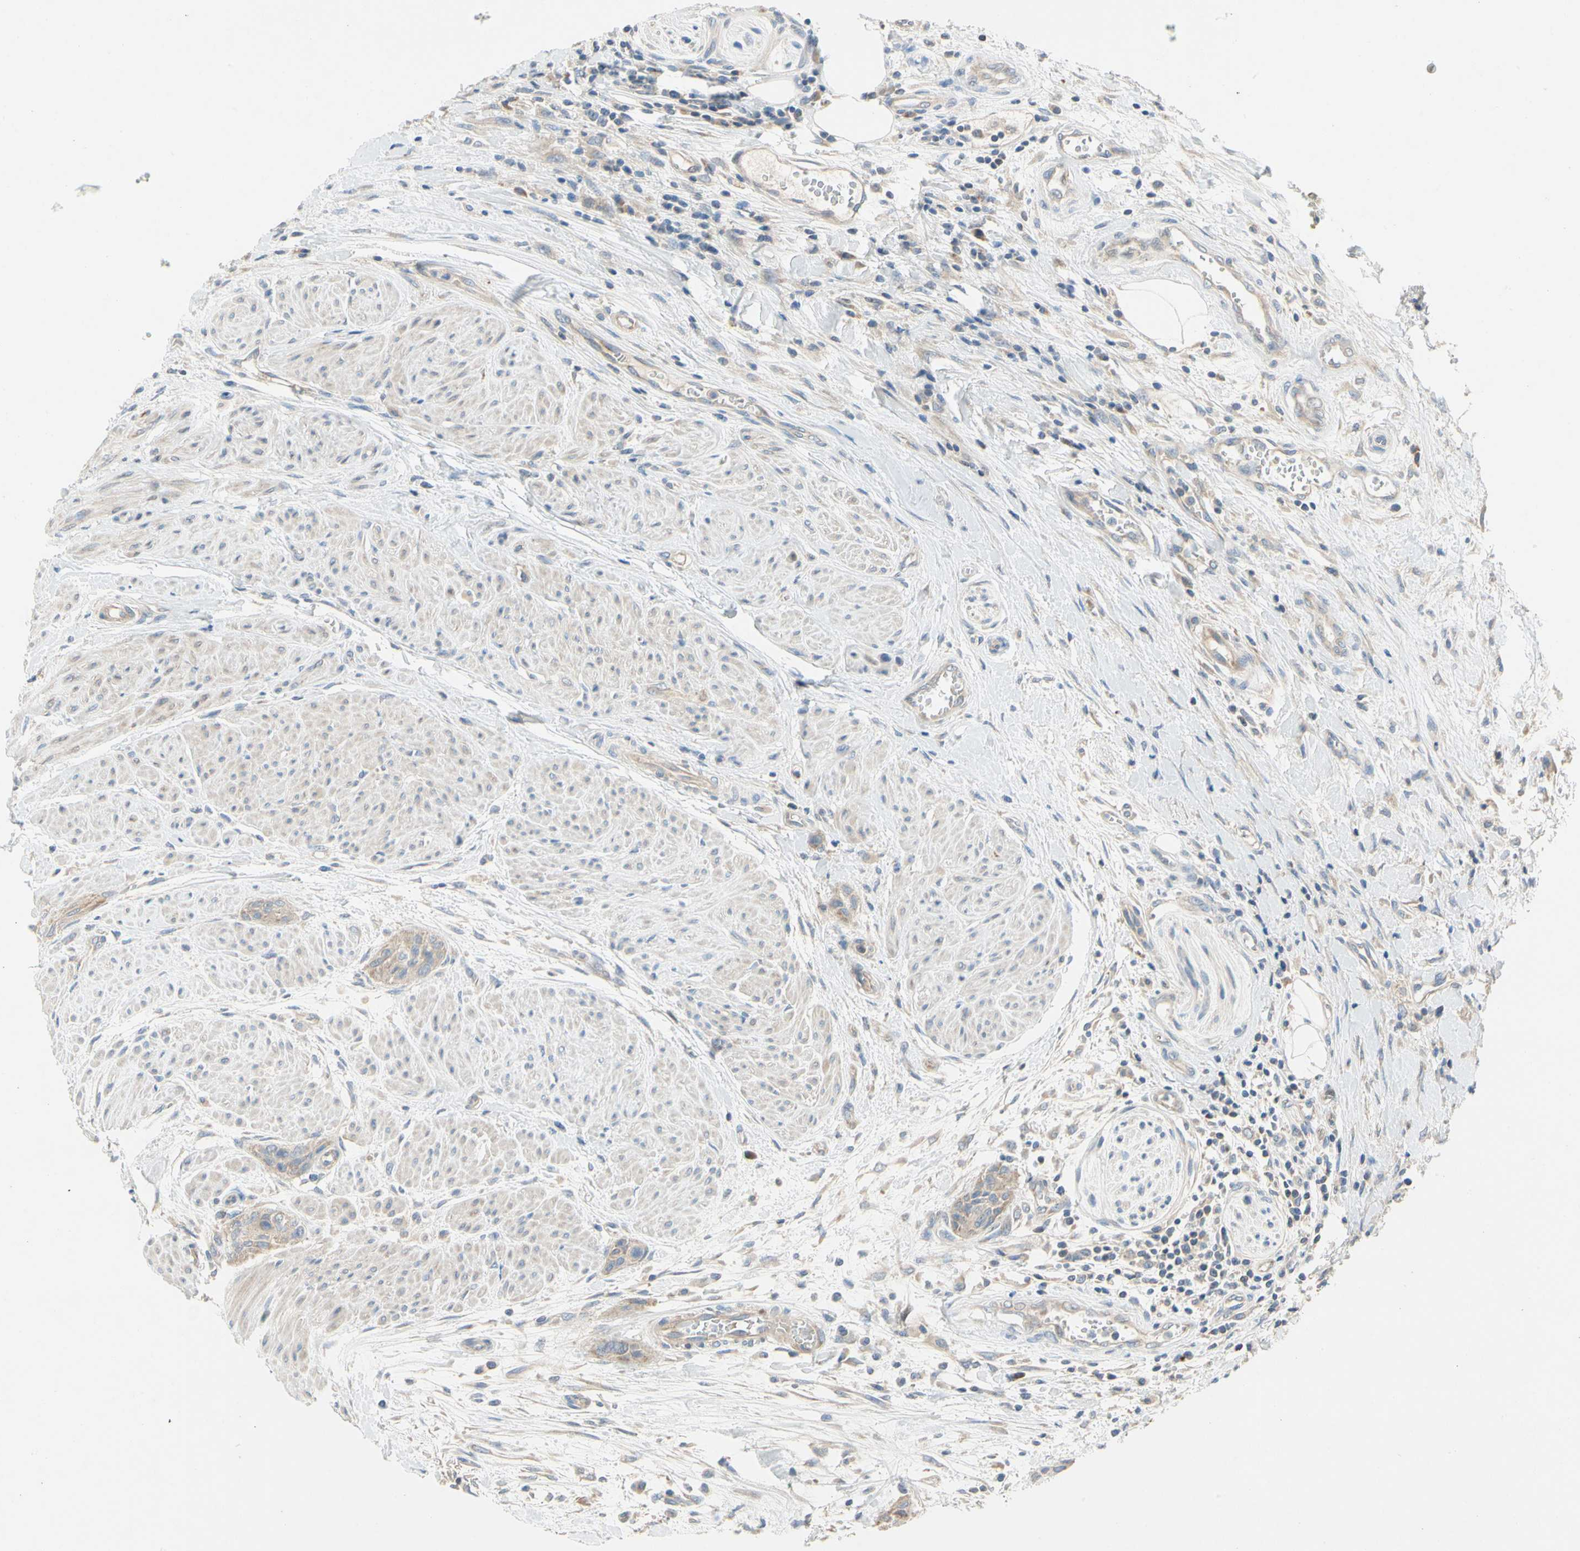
{"staining": {"intensity": "moderate", "quantity": ">75%", "location": "cytoplasmic/membranous"}, "tissue": "urothelial cancer", "cell_type": "Tumor cells", "image_type": "cancer", "snomed": [{"axis": "morphology", "description": "Urothelial carcinoma, High grade"}, {"axis": "topography", "description": "Urinary bladder"}], "caption": "Urothelial cancer was stained to show a protein in brown. There is medium levels of moderate cytoplasmic/membranous positivity in approximately >75% of tumor cells.", "gene": "KLHDC8B", "patient": {"sex": "male", "age": 35}}